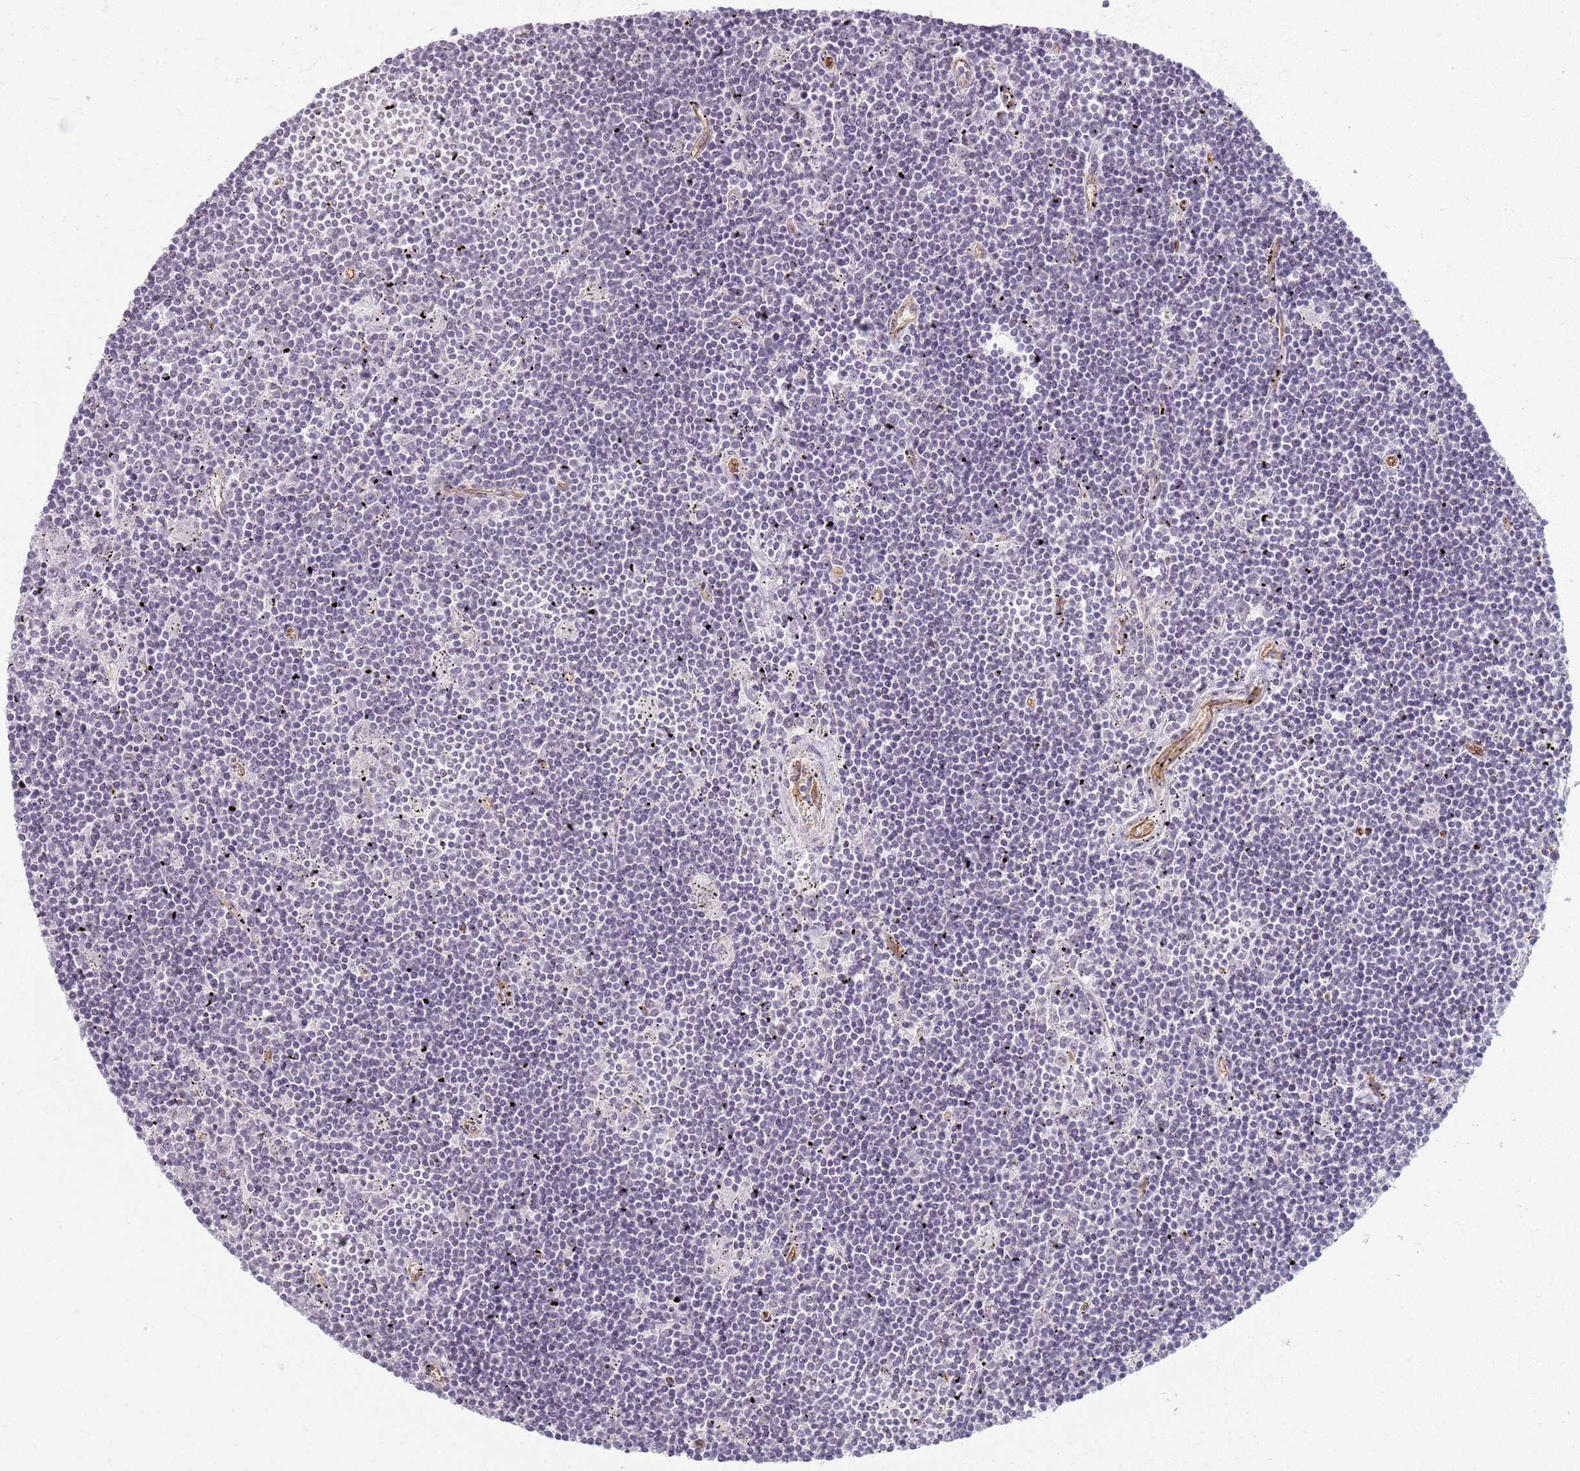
{"staining": {"intensity": "negative", "quantity": "none", "location": "none"}, "tissue": "lymphoma", "cell_type": "Tumor cells", "image_type": "cancer", "snomed": [{"axis": "morphology", "description": "Malignant lymphoma, non-Hodgkin's type, Low grade"}, {"axis": "topography", "description": "Spleen"}], "caption": "Immunohistochemistry (IHC) of human lymphoma displays no positivity in tumor cells.", "gene": "KCNA5", "patient": {"sex": "male", "age": 76}}